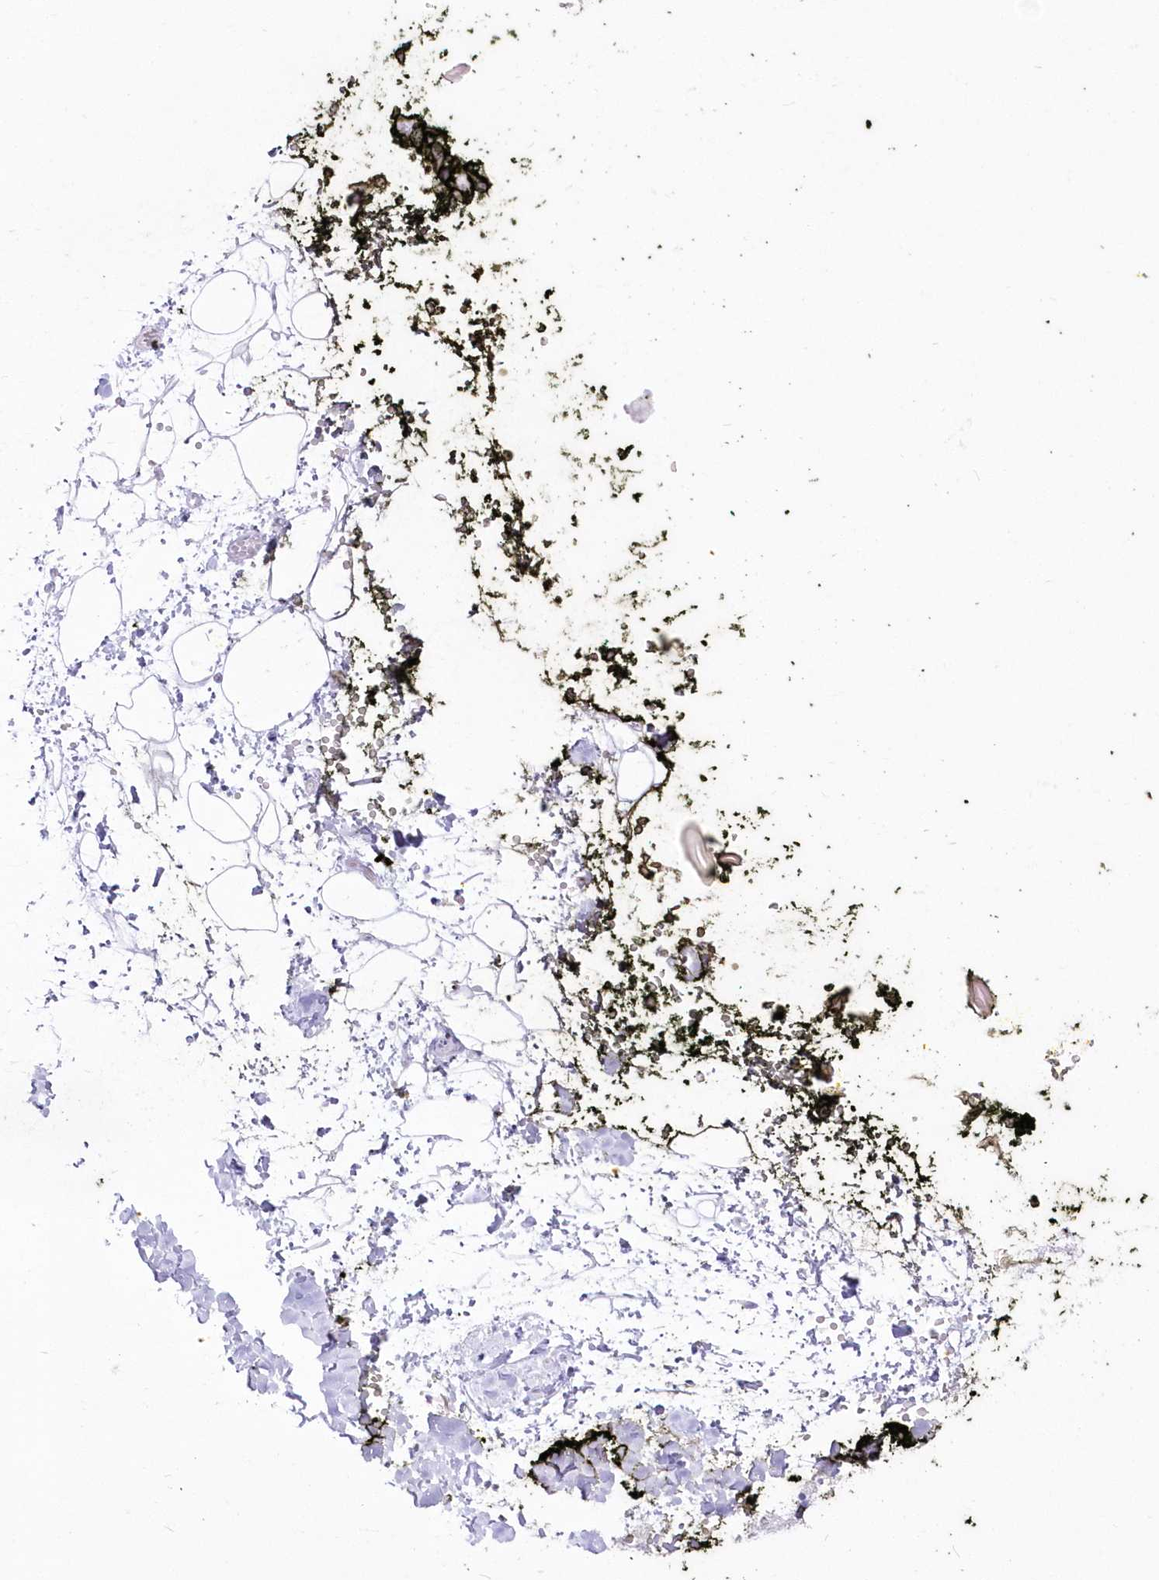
{"staining": {"intensity": "negative", "quantity": "none", "location": "none"}, "tissue": "adipose tissue", "cell_type": "Adipocytes", "image_type": "normal", "snomed": [{"axis": "morphology", "description": "Normal tissue, NOS"}, {"axis": "morphology", "description": "Adenocarcinoma, NOS"}, {"axis": "topography", "description": "Pancreas"}, {"axis": "topography", "description": "Peripheral nerve tissue"}], "caption": "This is an immunohistochemistry (IHC) histopathology image of normal adipose tissue. There is no staining in adipocytes.", "gene": "ZNF843", "patient": {"sex": "male", "age": 59}}